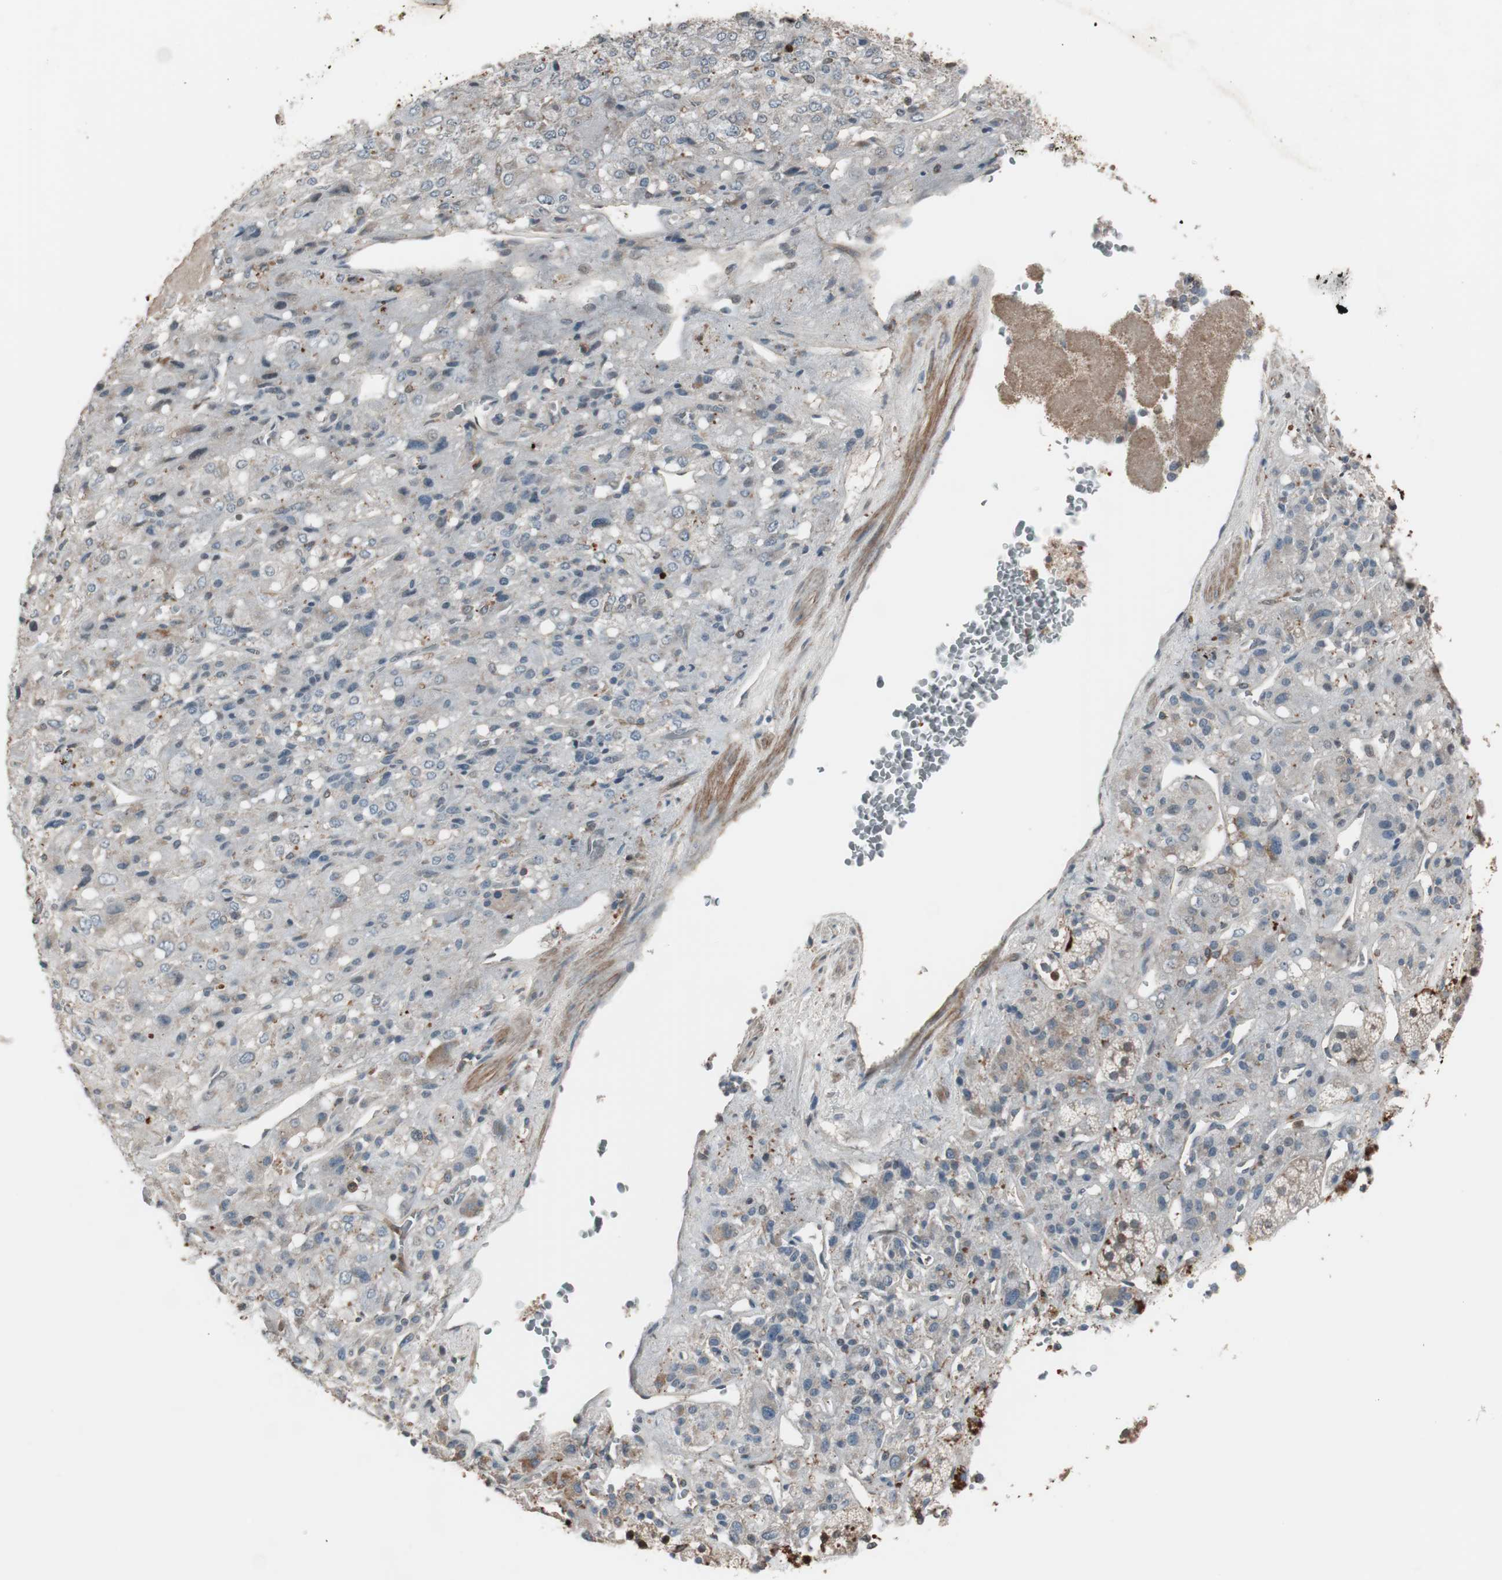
{"staining": {"intensity": "moderate", "quantity": "25%-75%", "location": "cytoplasmic/membranous"}, "tissue": "adrenal gland", "cell_type": "Glandular cells", "image_type": "normal", "snomed": [{"axis": "morphology", "description": "Normal tissue, NOS"}, {"axis": "topography", "description": "Adrenal gland"}], "caption": "Human adrenal gland stained with a protein marker shows moderate staining in glandular cells.", "gene": "STAB1", "patient": {"sex": "female", "age": 44}}